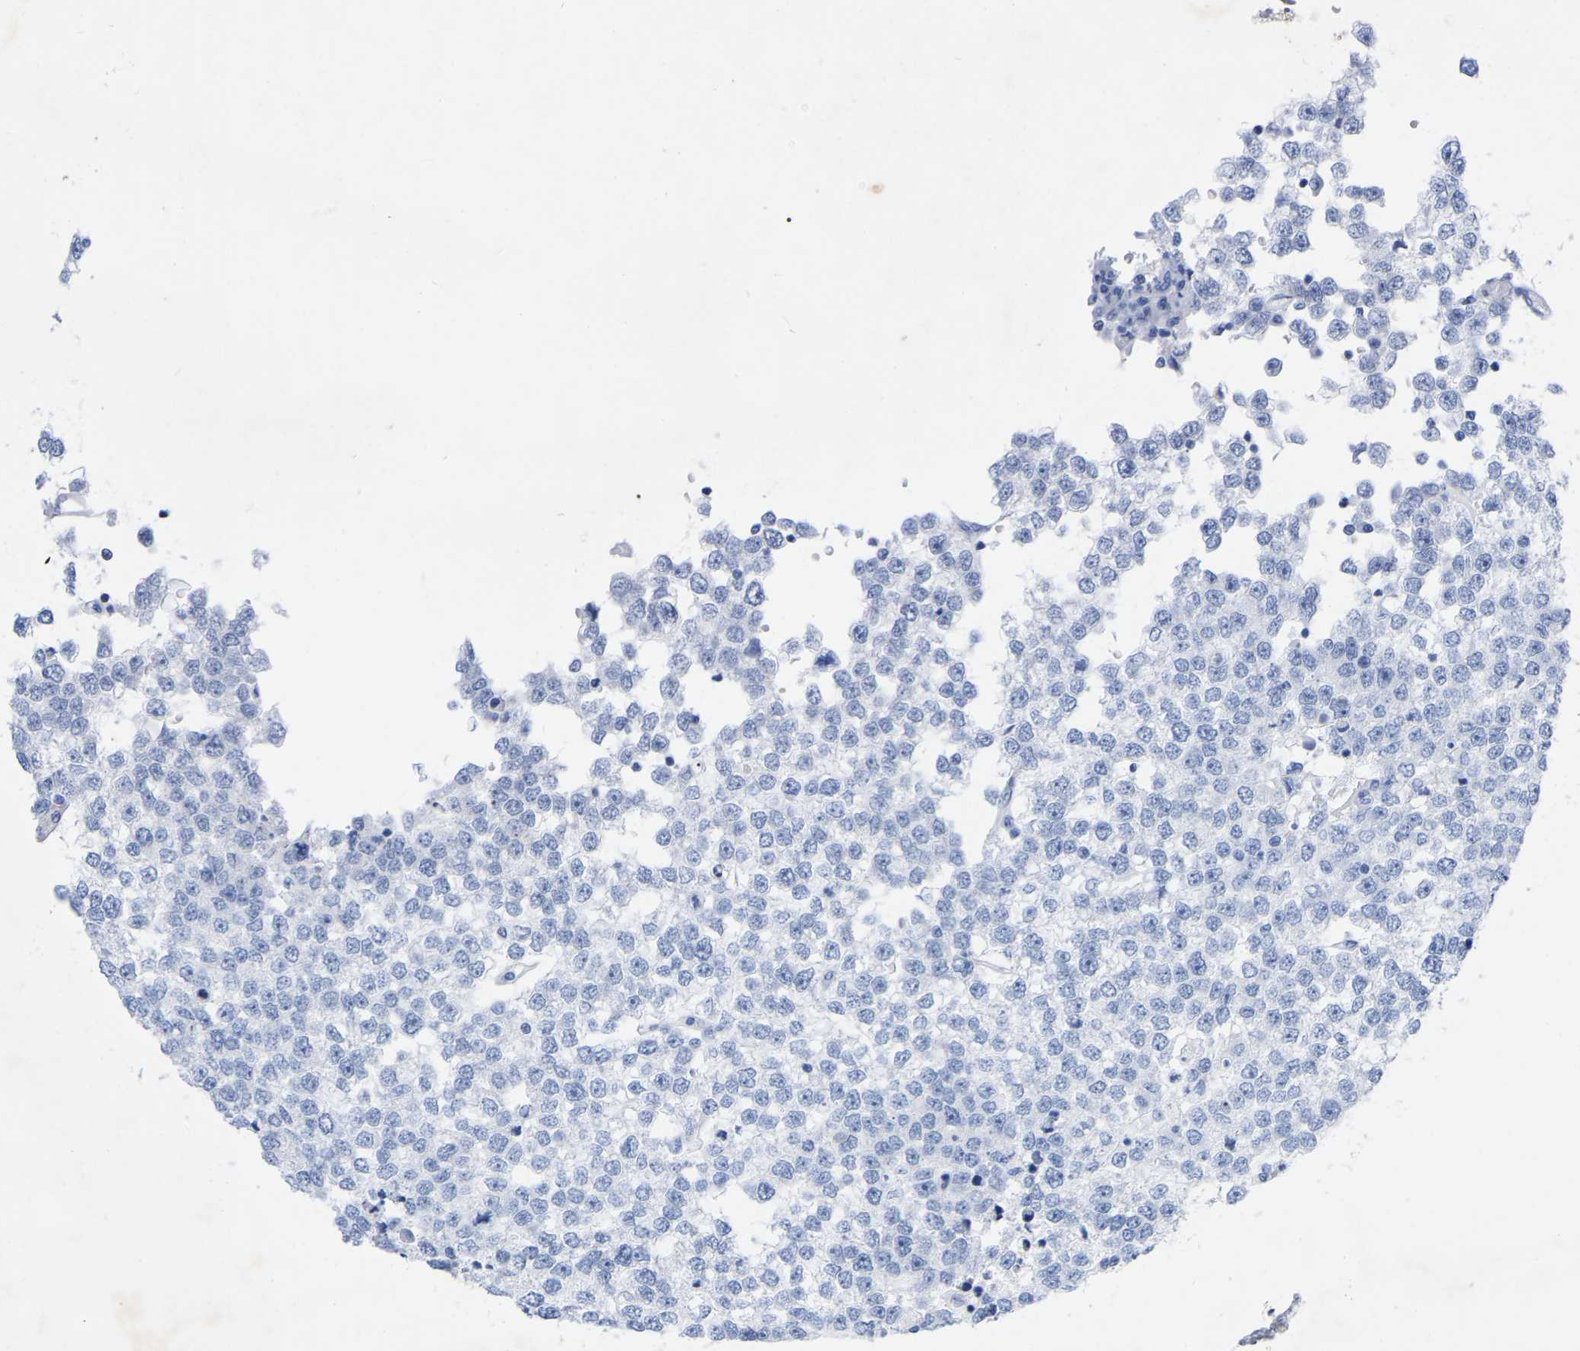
{"staining": {"intensity": "negative", "quantity": "none", "location": "none"}, "tissue": "testis cancer", "cell_type": "Tumor cells", "image_type": "cancer", "snomed": [{"axis": "morphology", "description": "Seminoma, NOS"}, {"axis": "topography", "description": "Testis"}], "caption": "The immunohistochemistry (IHC) image has no significant positivity in tumor cells of testis cancer tissue.", "gene": "ZNF629", "patient": {"sex": "male", "age": 65}}